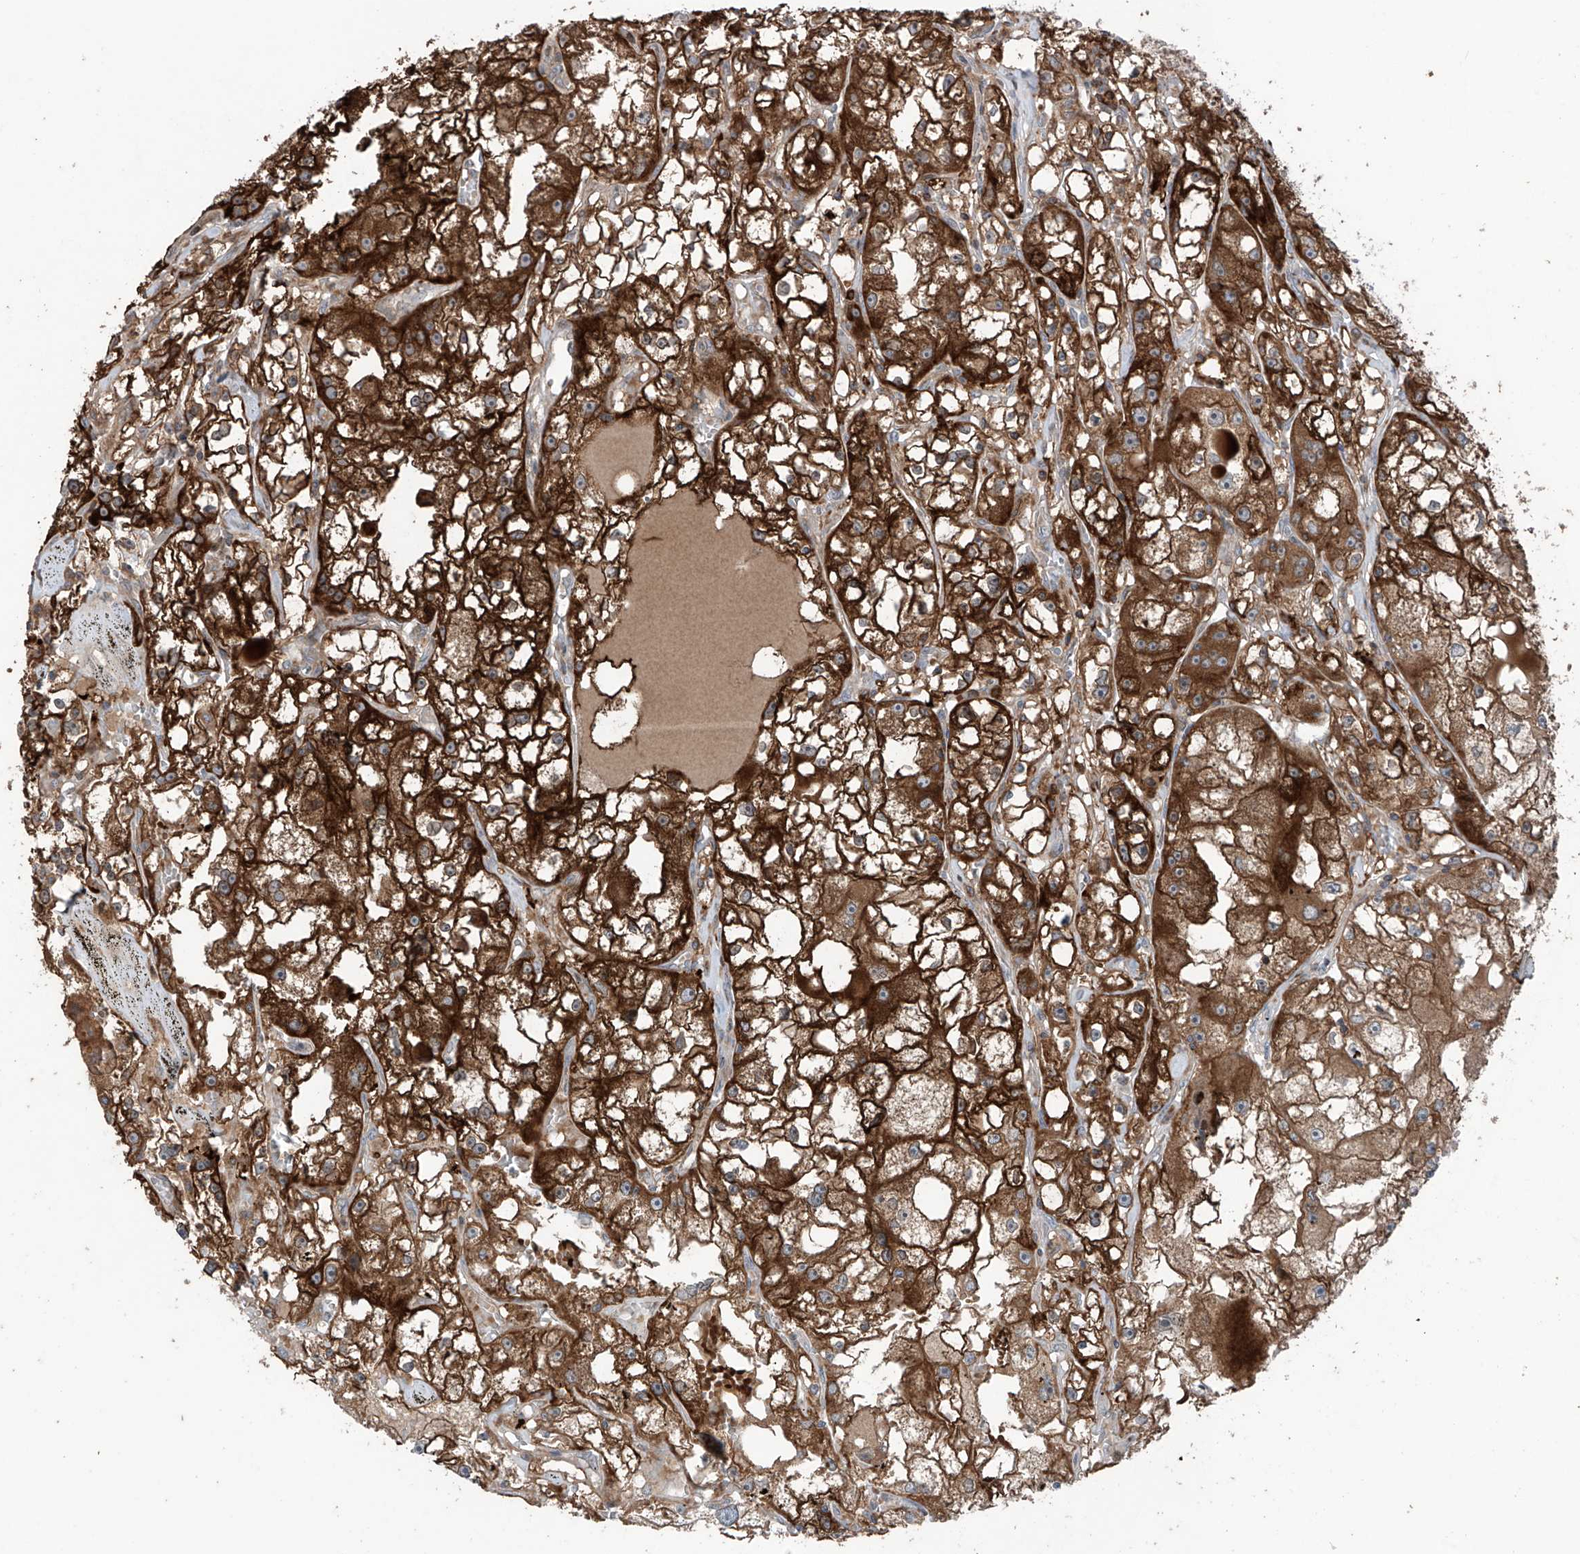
{"staining": {"intensity": "strong", "quantity": ">75%", "location": "cytoplasmic/membranous"}, "tissue": "renal cancer", "cell_type": "Tumor cells", "image_type": "cancer", "snomed": [{"axis": "morphology", "description": "Adenocarcinoma, NOS"}, {"axis": "topography", "description": "Kidney"}], "caption": "A micrograph of renal cancer stained for a protein exhibits strong cytoplasmic/membranous brown staining in tumor cells.", "gene": "SAMD3", "patient": {"sex": "male", "age": 56}}